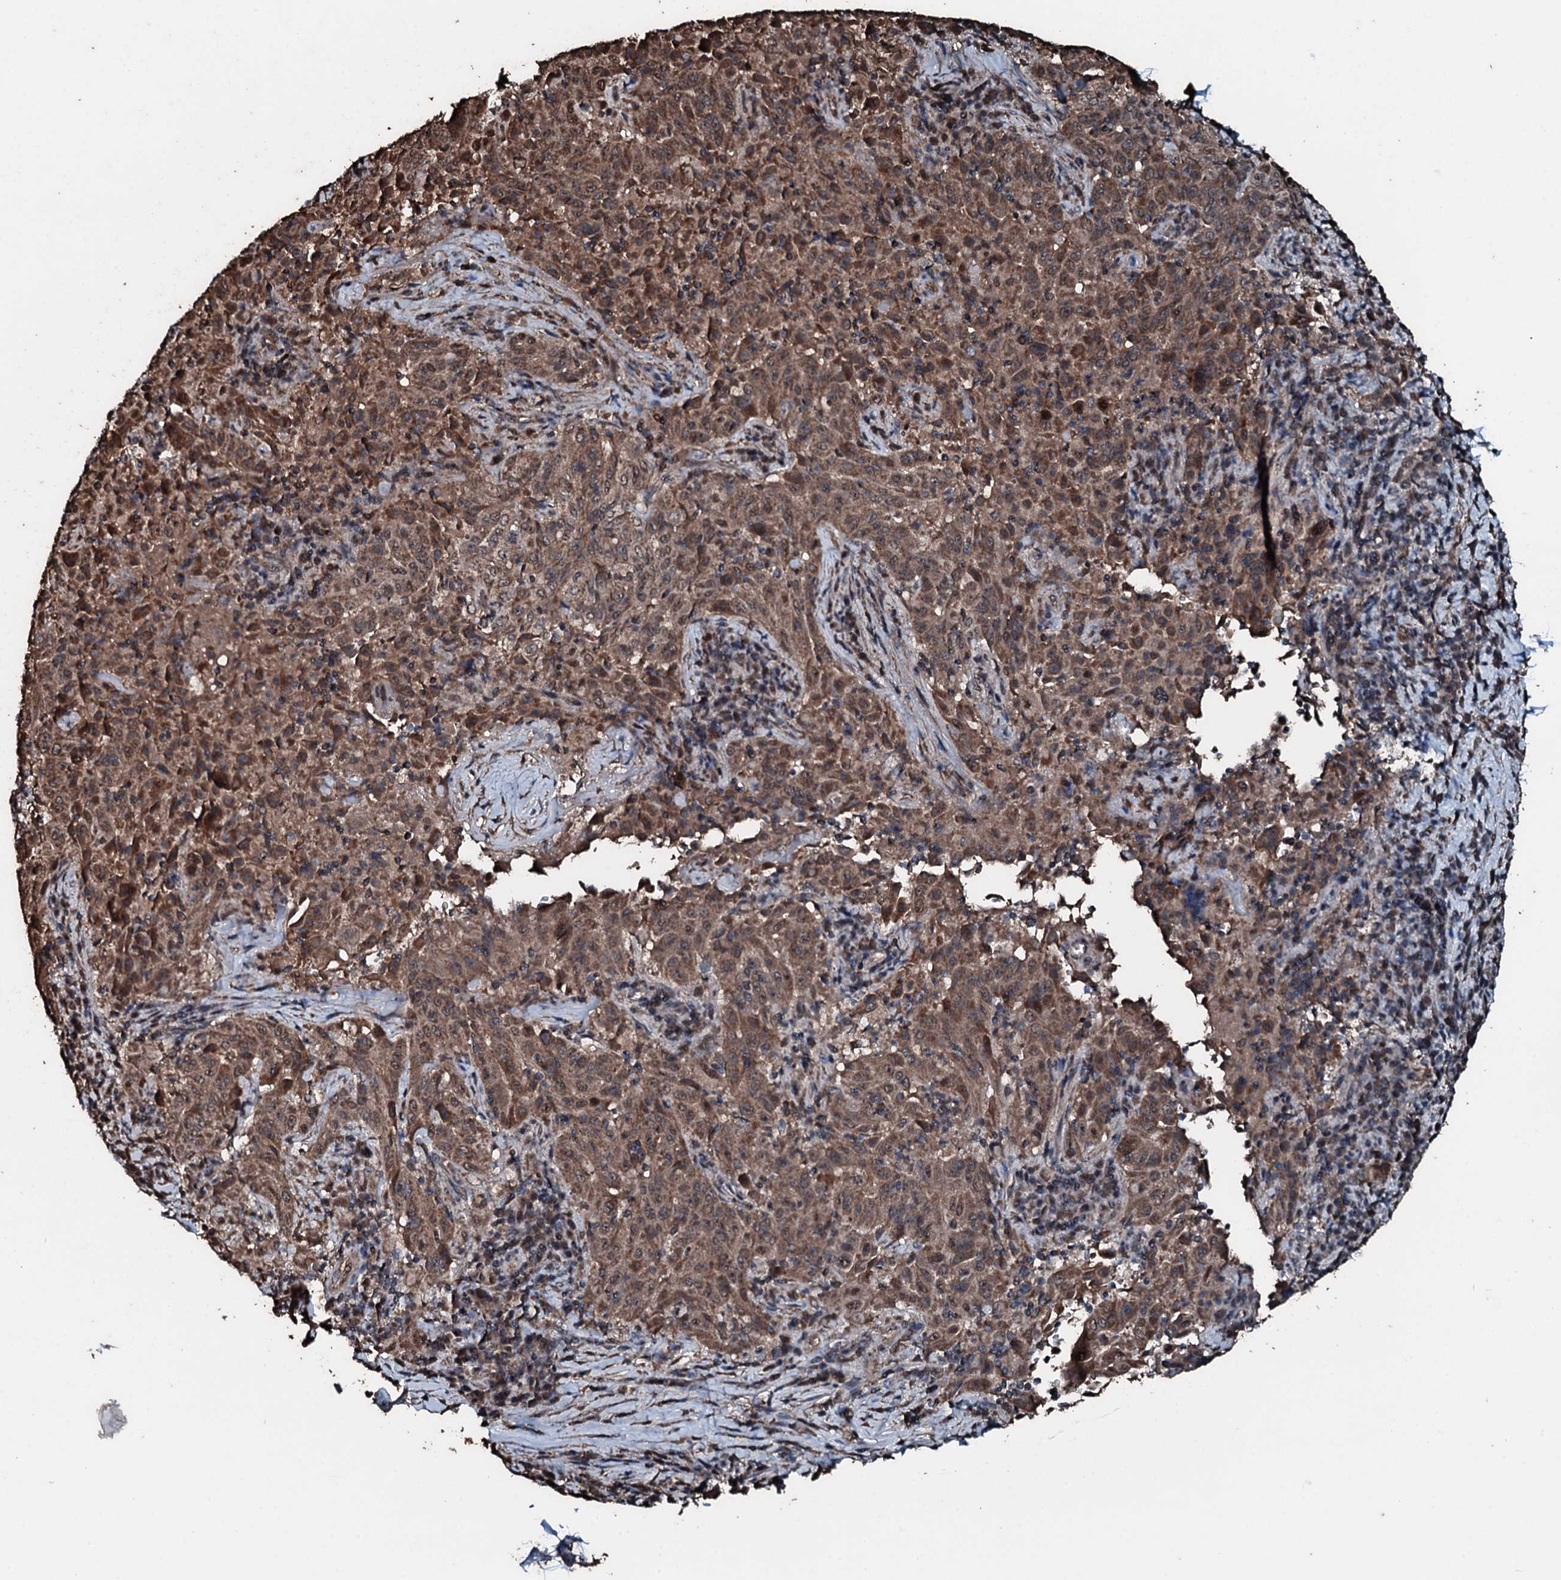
{"staining": {"intensity": "moderate", "quantity": ">75%", "location": "cytoplasmic/membranous,nuclear"}, "tissue": "pancreatic cancer", "cell_type": "Tumor cells", "image_type": "cancer", "snomed": [{"axis": "morphology", "description": "Adenocarcinoma, NOS"}, {"axis": "topography", "description": "Pancreas"}], "caption": "About >75% of tumor cells in pancreatic cancer (adenocarcinoma) reveal moderate cytoplasmic/membranous and nuclear protein staining as visualized by brown immunohistochemical staining.", "gene": "FAAP24", "patient": {"sex": "male", "age": 63}}